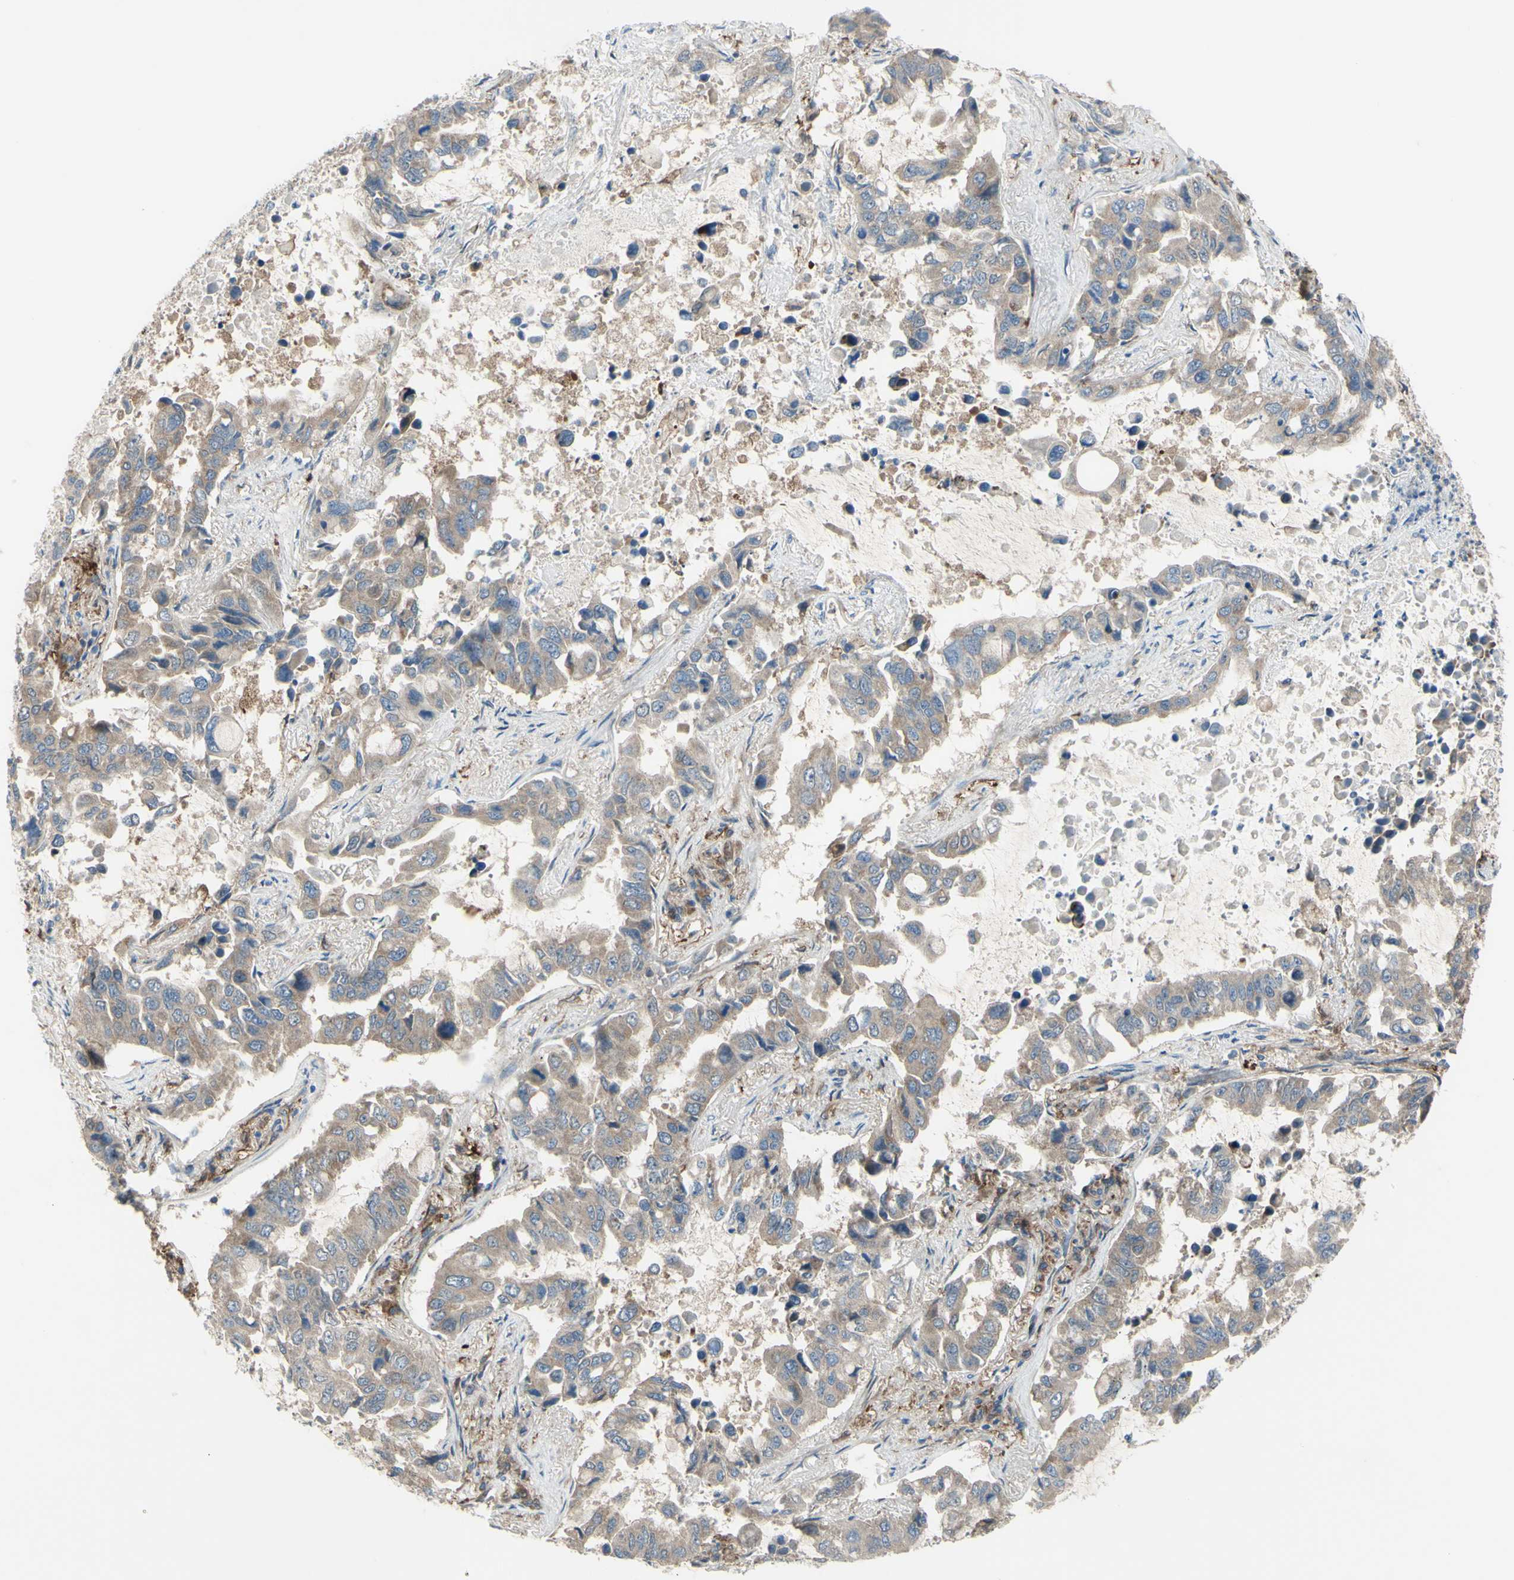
{"staining": {"intensity": "weak", "quantity": ">75%", "location": "cytoplasmic/membranous"}, "tissue": "lung cancer", "cell_type": "Tumor cells", "image_type": "cancer", "snomed": [{"axis": "morphology", "description": "Adenocarcinoma, NOS"}, {"axis": "topography", "description": "Lung"}], "caption": "Lung cancer stained for a protein (brown) exhibits weak cytoplasmic/membranous positive staining in about >75% of tumor cells.", "gene": "IGSF9B", "patient": {"sex": "male", "age": 64}}